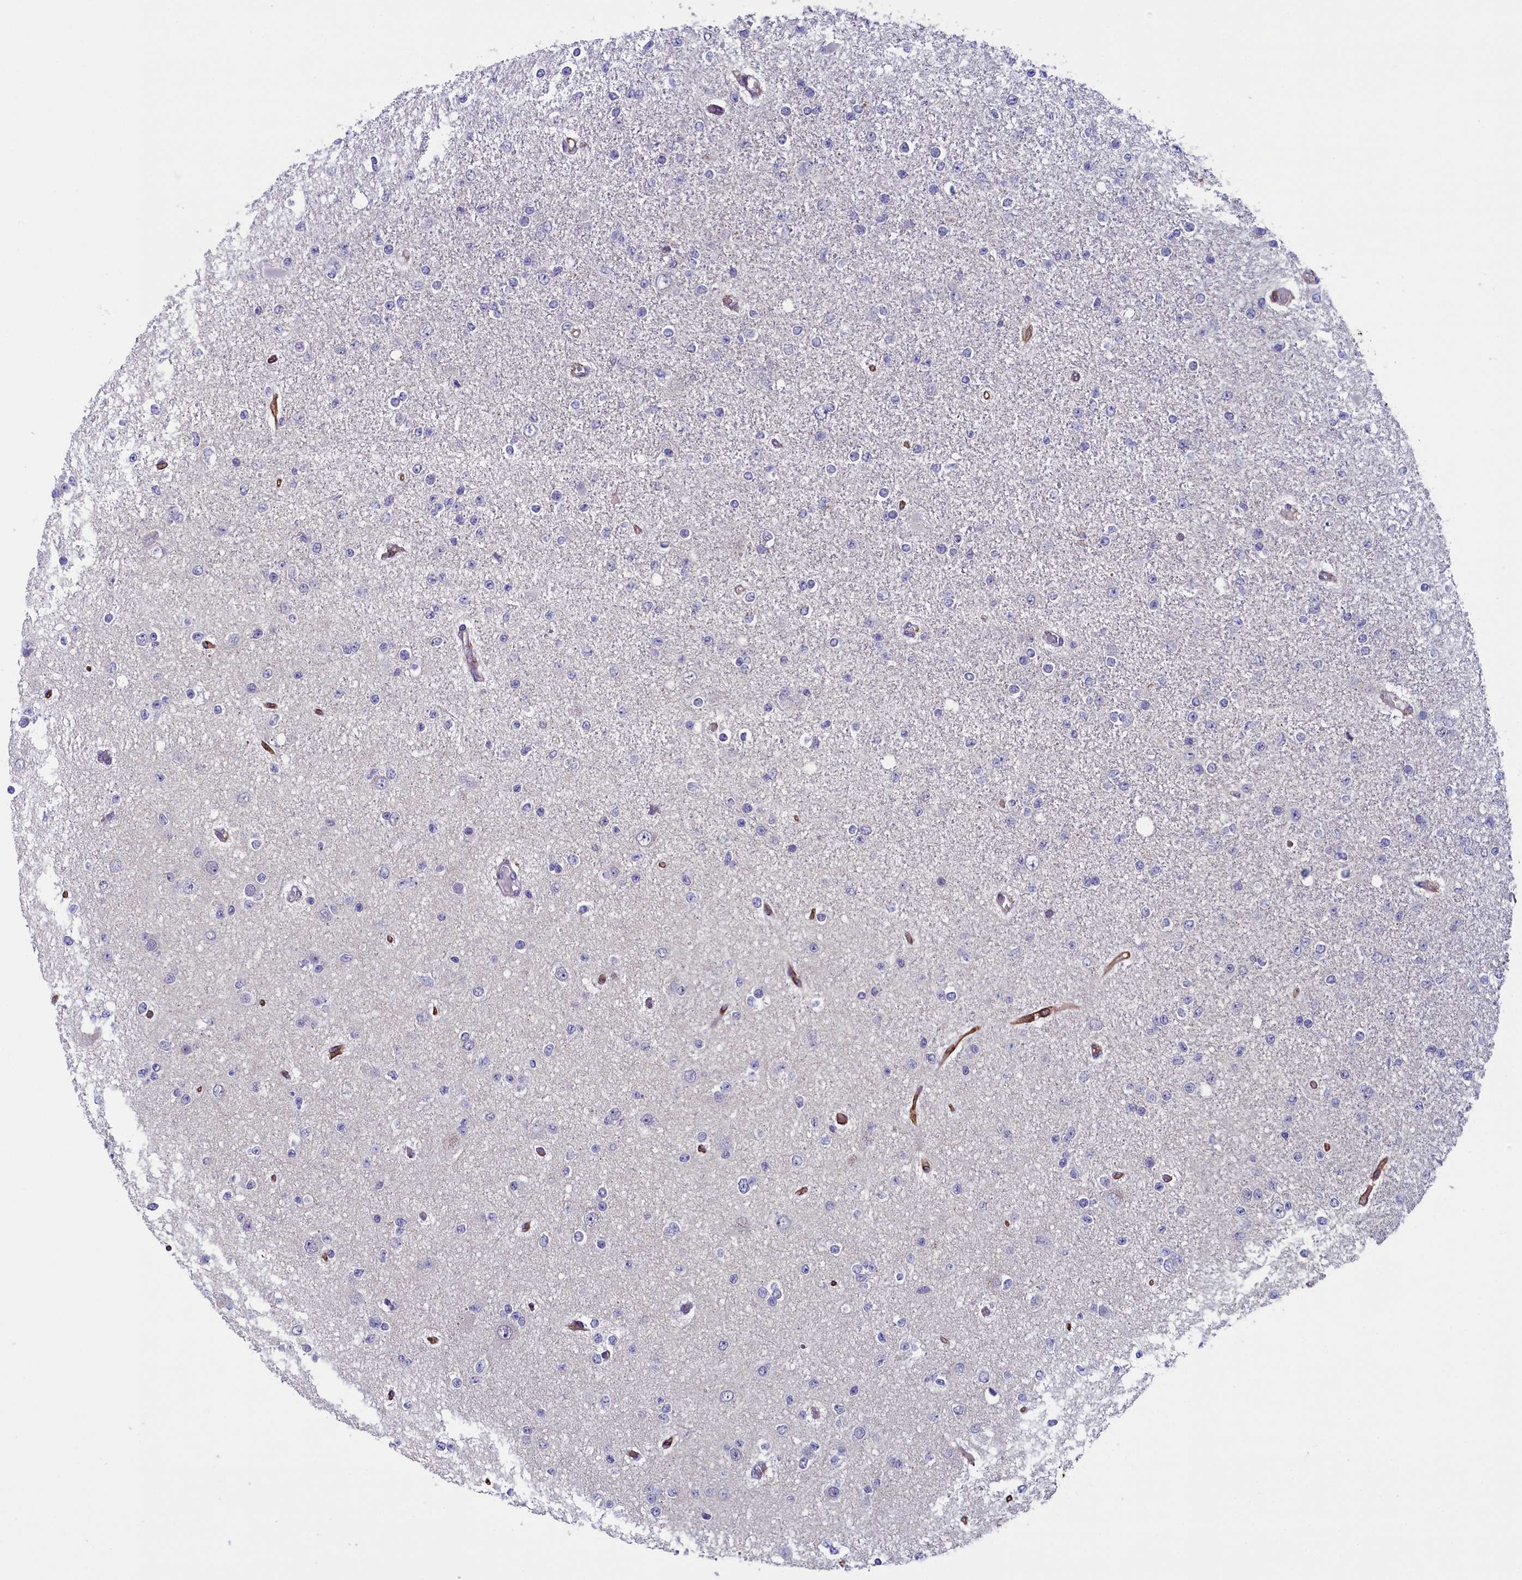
{"staining": {"intensity": "negative", "quantity": "none", "location": "none"}, "tissue": "glioma", "cell_type": "Tumor cells", "image_type": "cancer", "snomed": [{"axis": "morphology", "description": "Glioma, malignant, Low grade"}, {"axis": "topography", "description": "Brain"}], "caption": "Immunohistochemistry image of human malignant glioma (low-grade) stained for a protein (brown), which shows no staining in tumor cells. (DAB (3,3'-diaminobenzidine) immunohistochemistry (IHC) with hematoxylin counter stain).", "gene": "ANKRD39", "patient": {"sex": "female", "age": 22}}